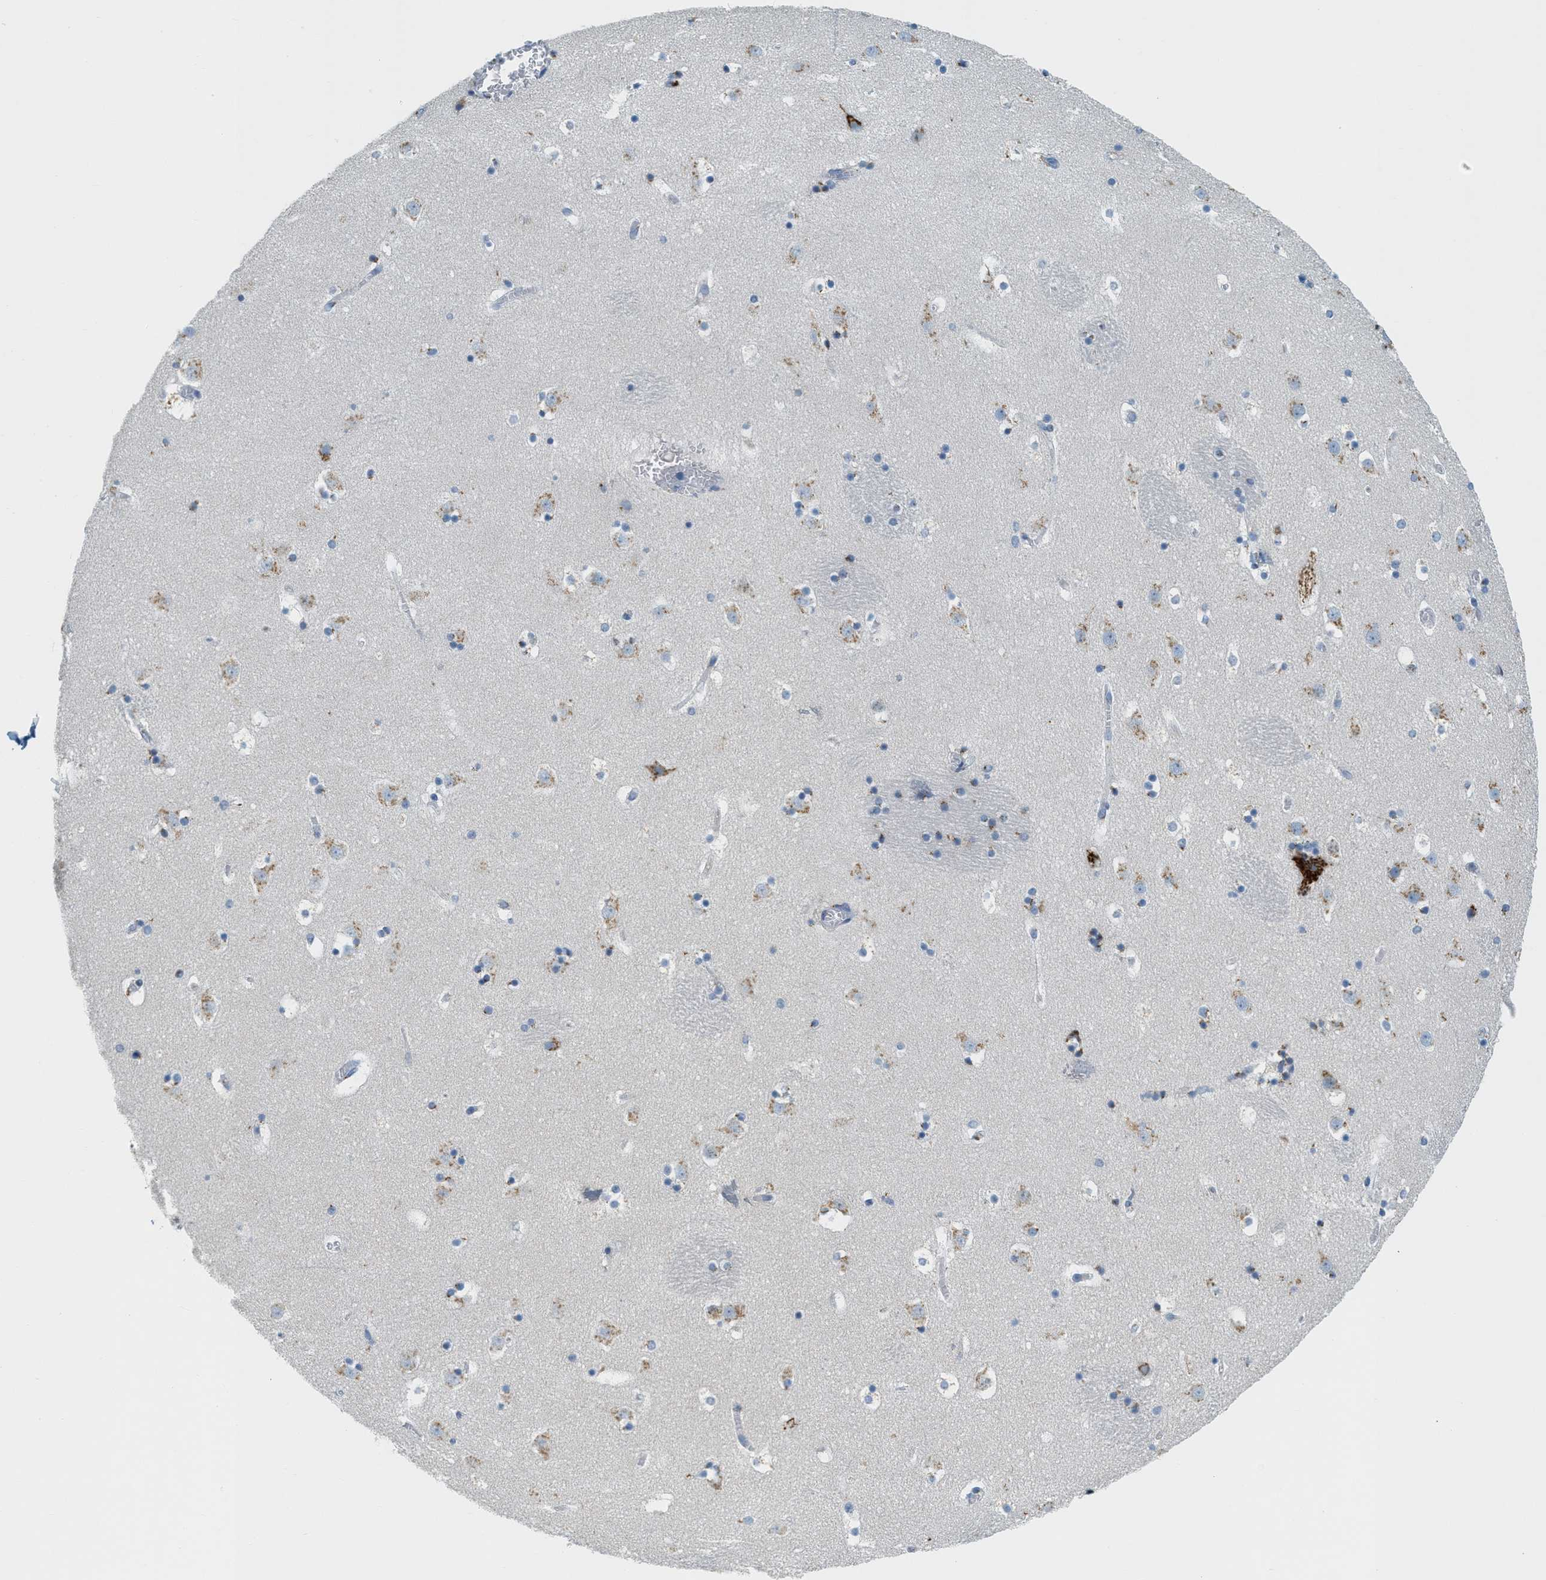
{"staining": {"intensity": "negative", "quantity": "none", "location": "none"}, "tissue": "caudate", "cell_type": "Glial cells", "image_type": "normal", "snomed": [{"axis": "morphology", "description": "Normal tissue, NOS"}, {"axis": "topography", "description": "Lateral ventricle wall"}], "caption": "DAB (3,3'-diaminobenzidine) immunohistochemical staining of unremarkable human caudate shows no significant expression in glial cells.", "gene": "ENTPD4", "patient": {"sex": "male", "age": 45}}